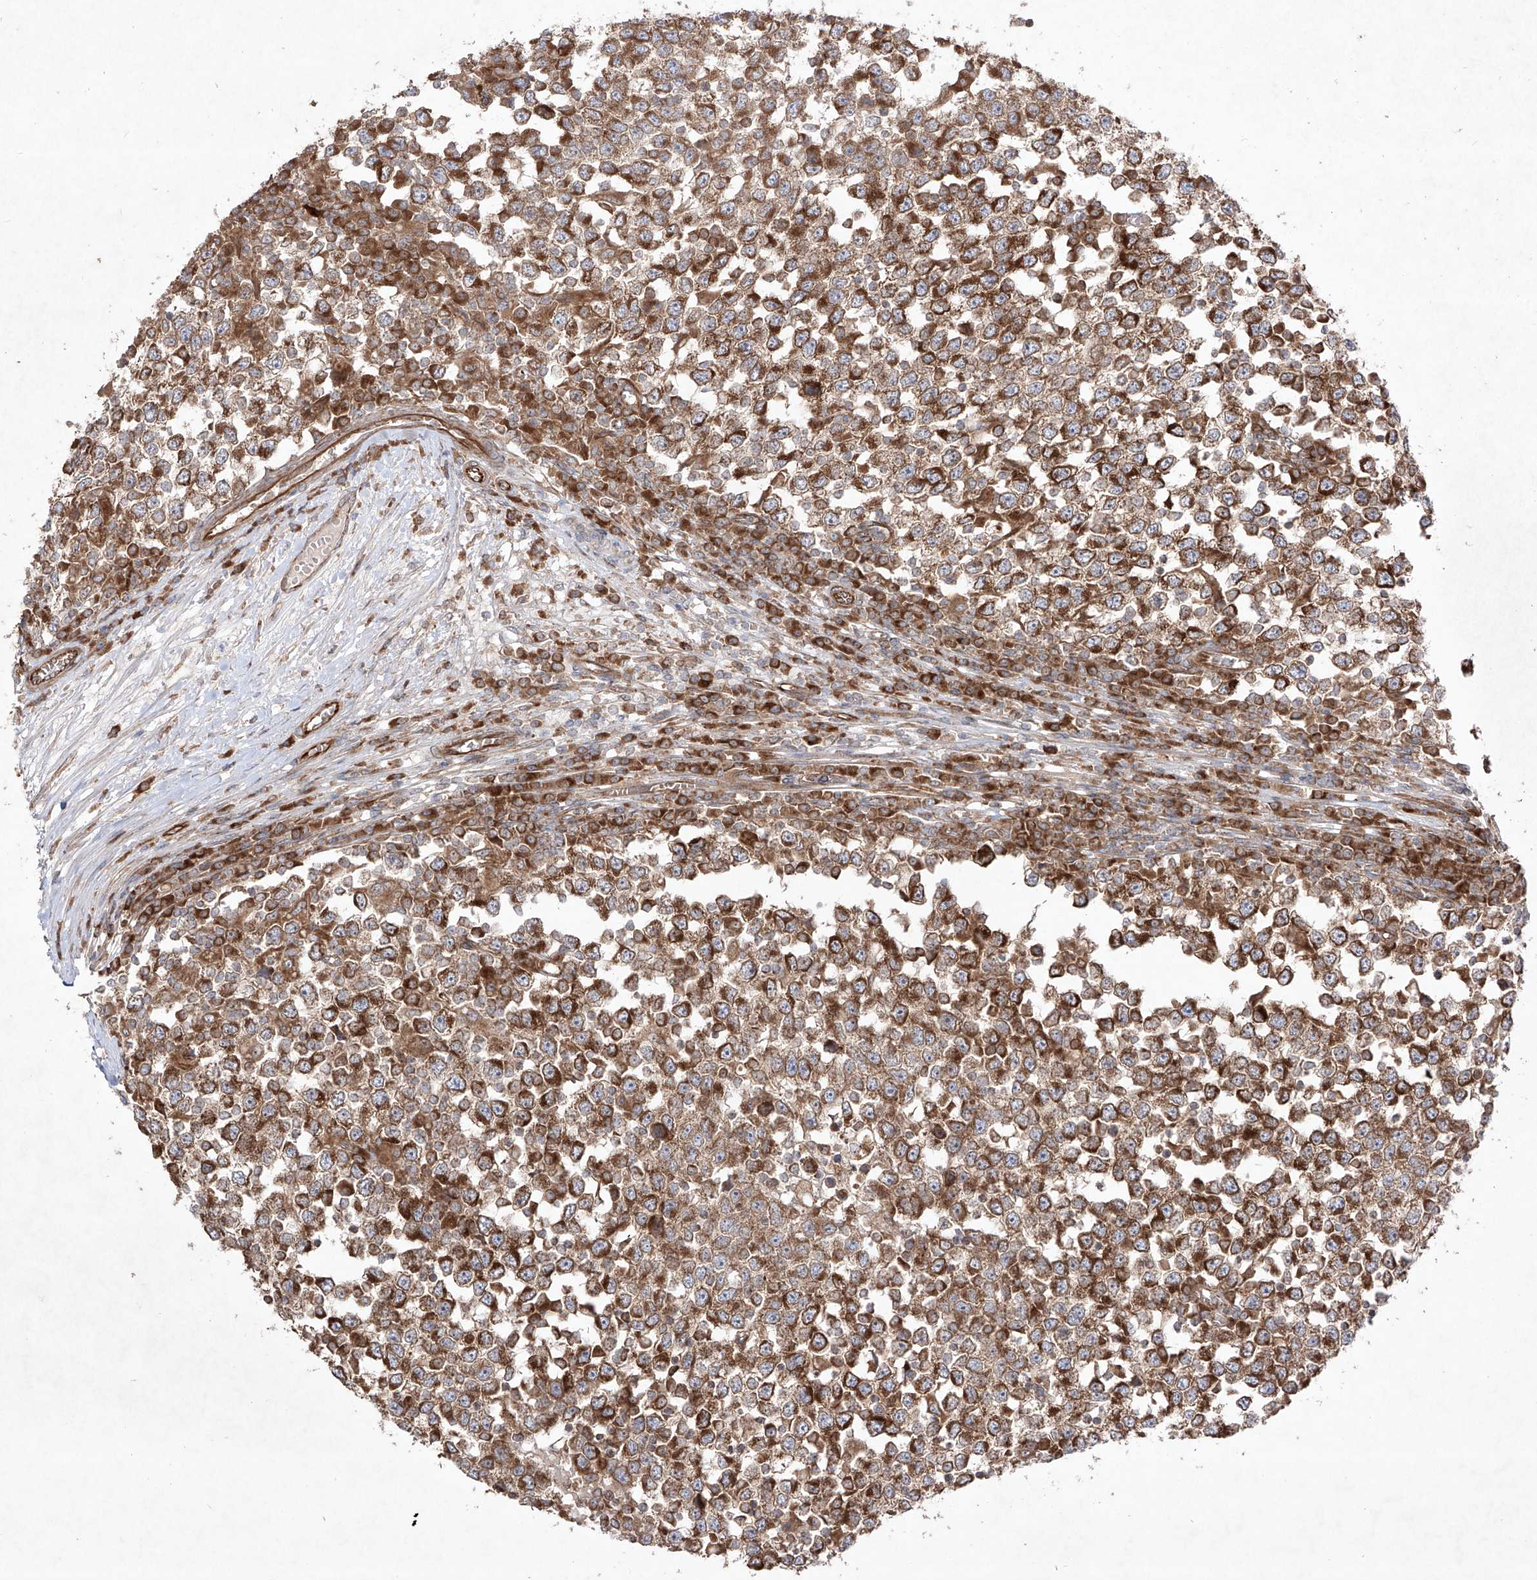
{"staining": {"intensity": "strong", "quantity": ">75%", "location": "cytoplasmic/membranous"}, "tissue": "testis cancer", "cell_type": "Tumor cells", "image_type": "cancer", "snomed": [{"axis": "morphology", "description": "Seminoma, NOS"}, {"axis": "topography", "description": "Testis"}], "caption": "Seminoma (testis) stained with immunohistochemistry displays strong cytoplasmic/membranous positivity in about >75% of tumor cells.", "gene": "YKT6", "patient": {"sex": "male", "age": 65}}